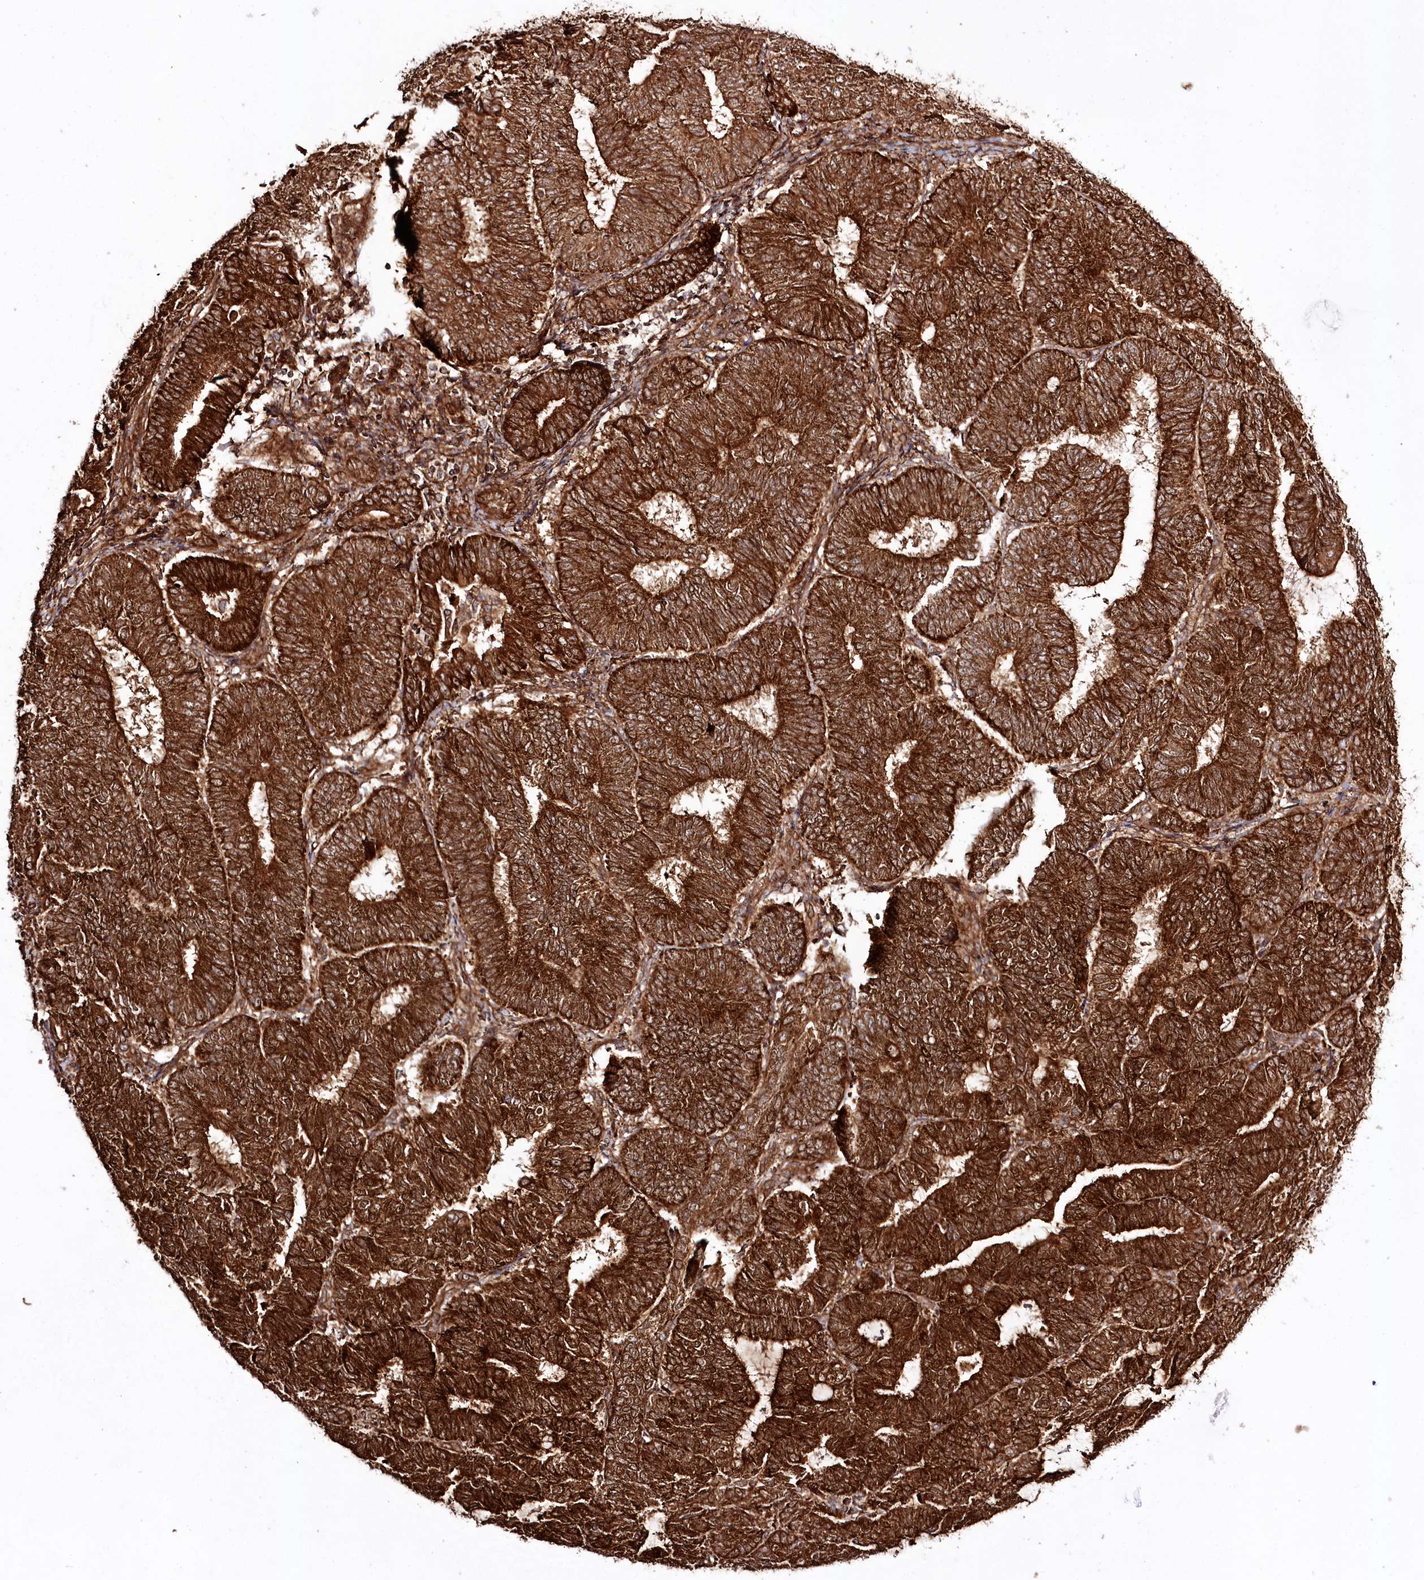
{"staining": {"intensity": "strong", "quantity": ">75%", "location": "cytoplasmic/membranous"}, "tissue": "endometrial cancer", "cell_type": "Tumor cells", "image_type": "cancer", "snomed": [{"axis": "morphology", "description": "Adenocarcinoma, NOS"}, {"axis": "topography", "description": "Endometrium"}], "caption": "Immunohistochemical staining of human endometrial cancer displays high levels of strong cytoplasmic/membranous protein expression in about >75% of tumor cells.", "gene": "REXO2", "patient": {"sex": "female", "age": 81}}